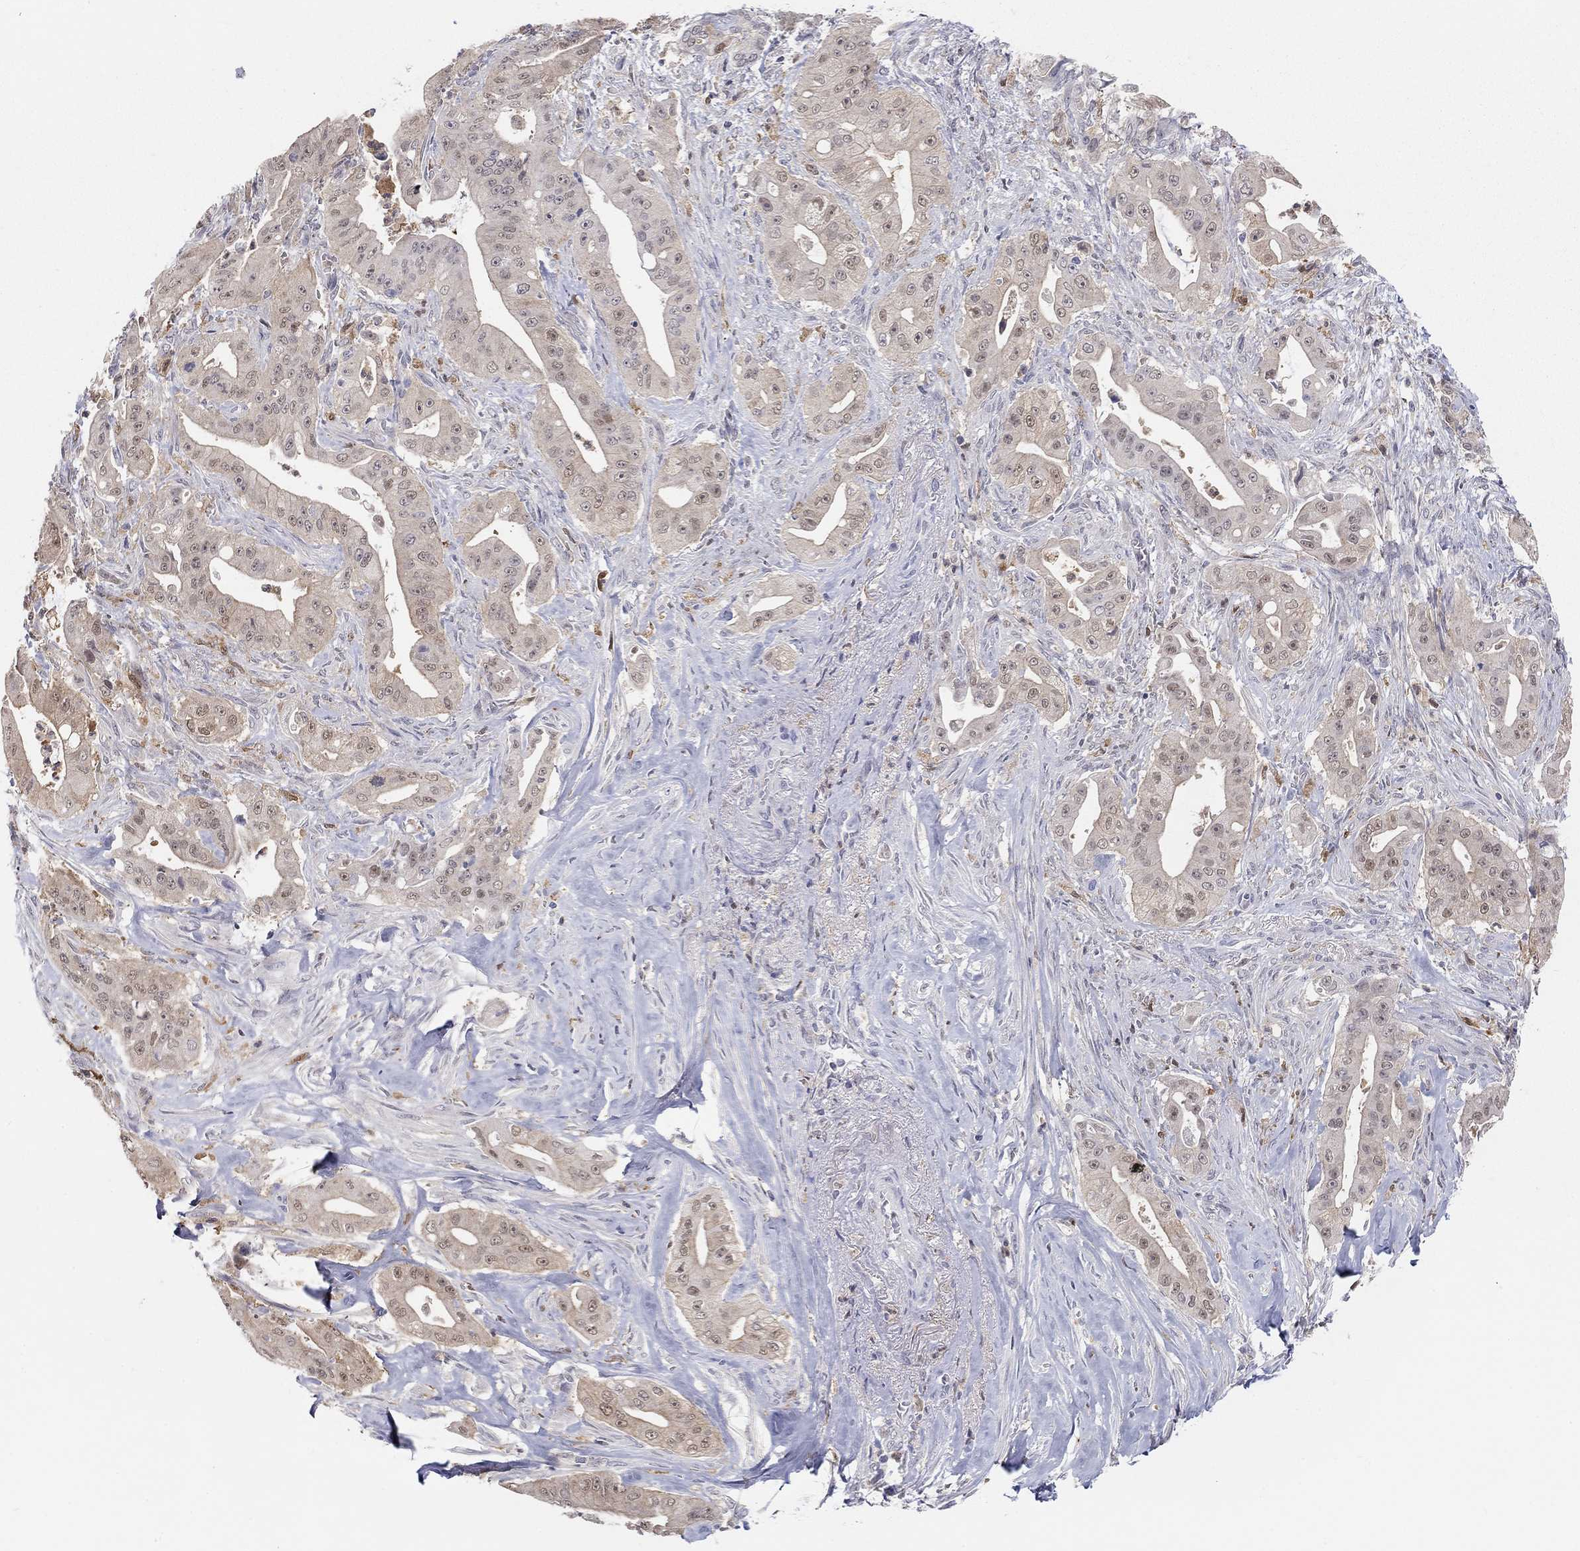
{"staining": {"intensity": "negative", "quantity": "none", "location": "none"}, "tissue": "pancreatic cancer", "cell_type": "Tumor cells", "image_type": "cancer", "snomed": [{"axis": "morphology", "description": "Normal tissue, NOS"}, {"axis": "morphology", "description": "Inflammation, NOS"}, {"axis": "morphology", "description": "Adenocarcinoma, NOS"}, {"axis": "topography", "description": "Pancreas"}], "caption": "Tumor cells are negative for protein expression in human pancreatic cancer.", "gene": "PDXK", "patient": {"sex": "male", "age": 57}}